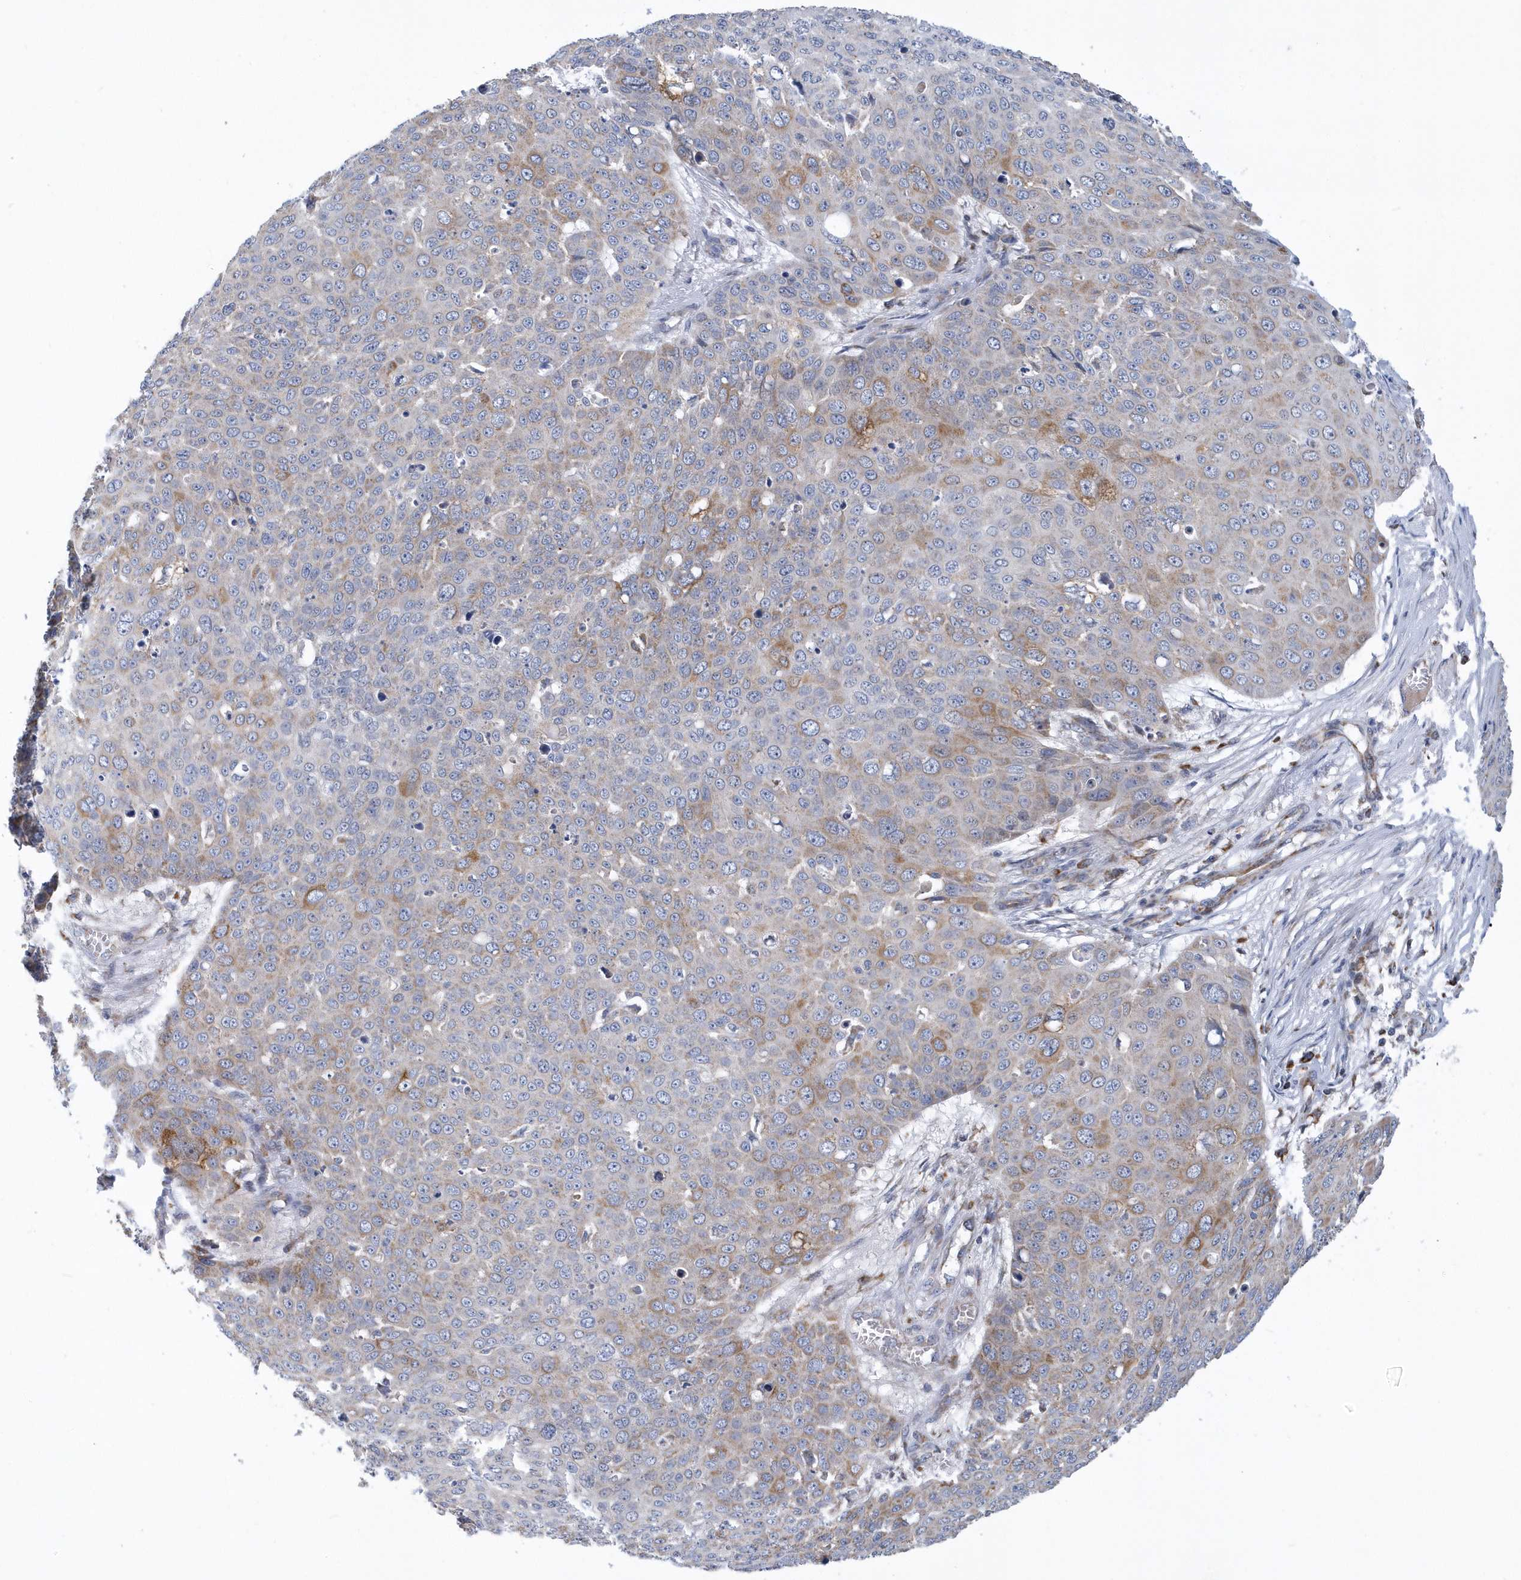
{"staining": {"intensity": "moderate", "quantity": "<25%", "location": "cytoplasmic/membranous"}, "tissue": "skin cancer", "cell_type": "Tumor cells", "image_type": "cancer", "snomed": [{"axis": "morphology", "description": "Squamous cell carcinoma, NOS"}, {"axis": "topography", "description": "Skin"}], "caption": "Immunohistochemical staining of skin squamous cell carcinoma displays moderate cytoplasmic/membranous protein expression in about <25% of tumor cells.", "gene": "VWA5B2", "patient": {"sex": "male", "age": 71}}